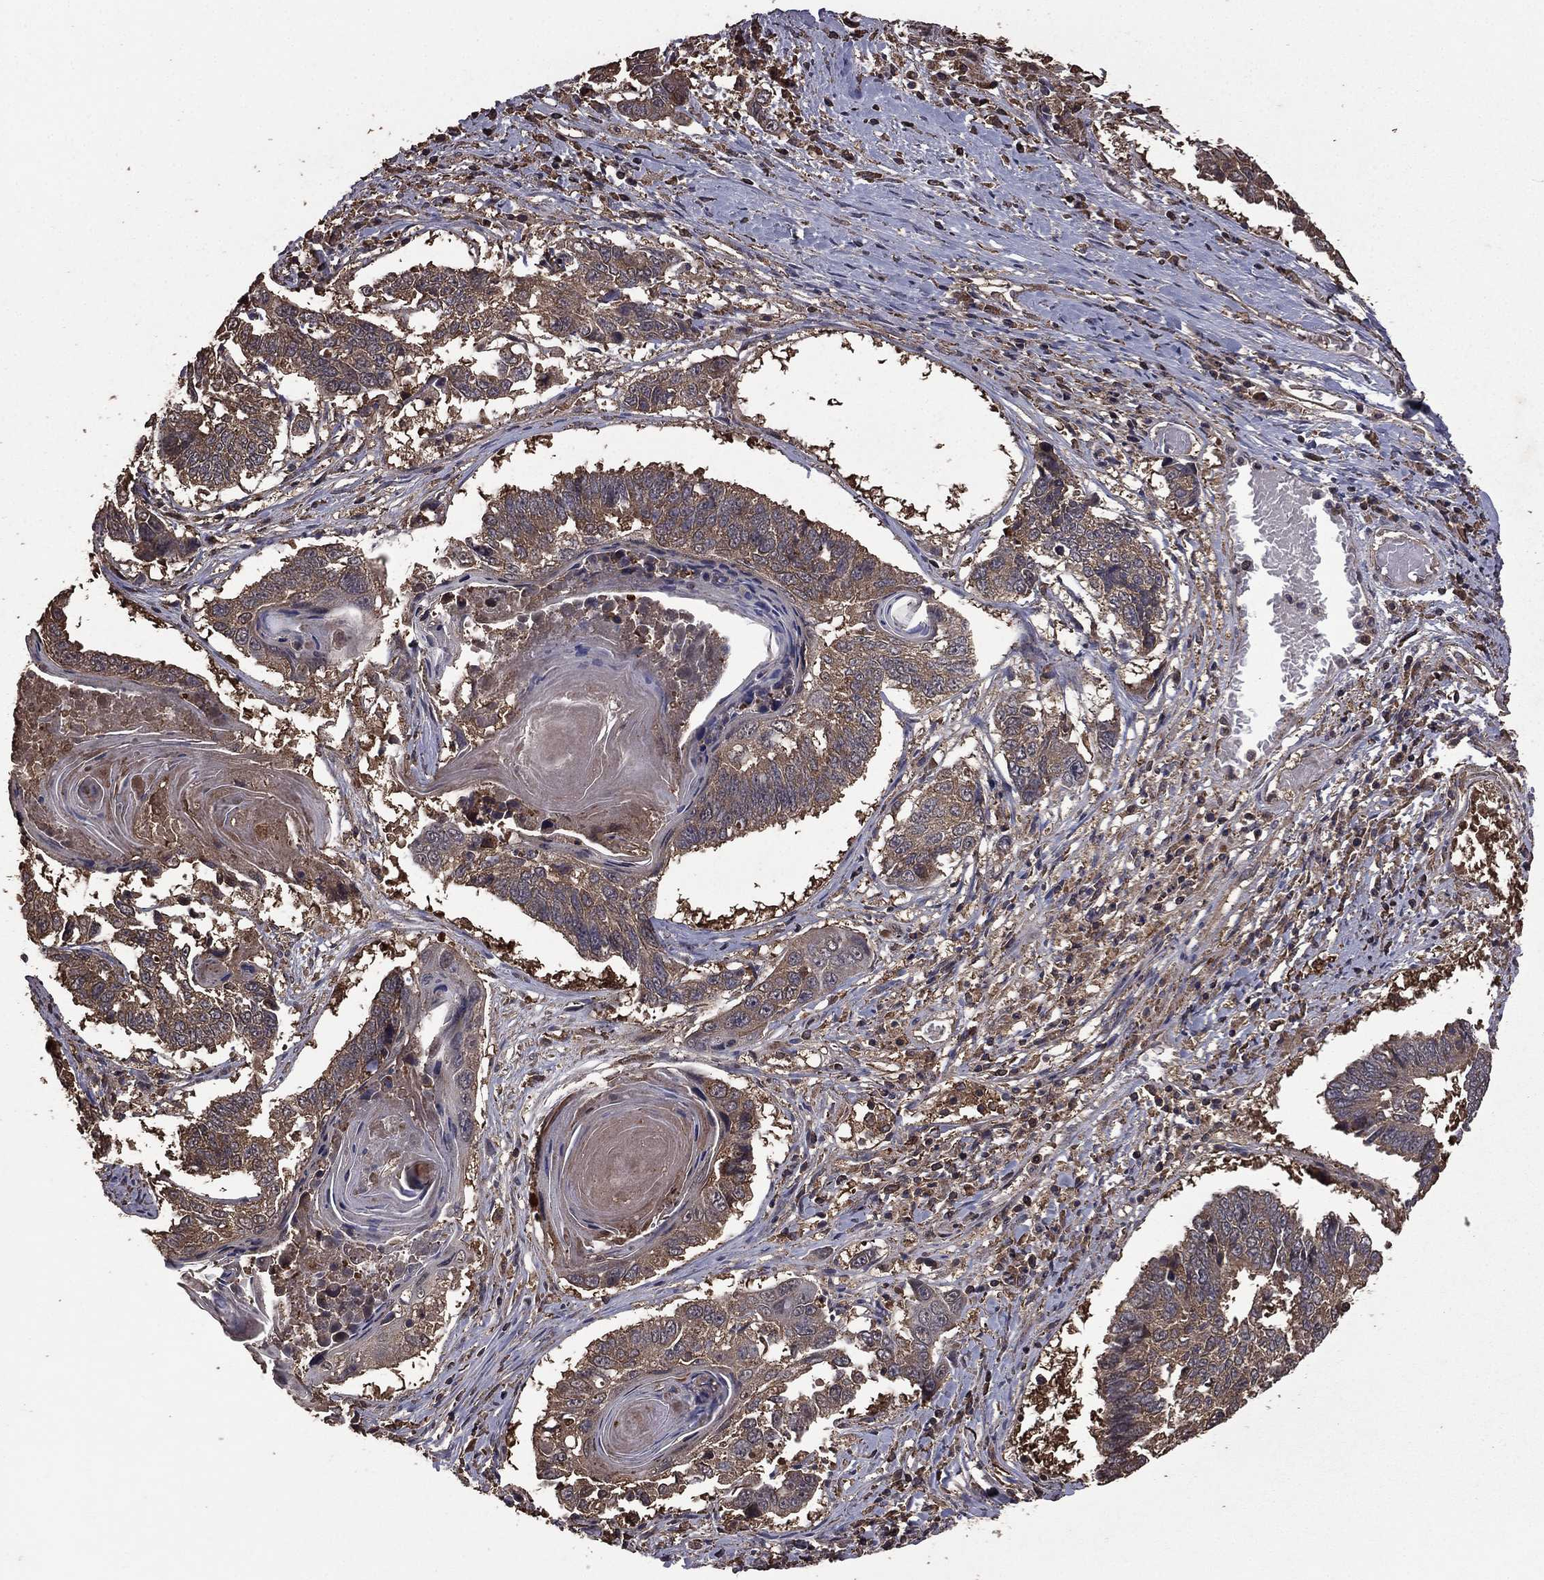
{"staining": {"intensity": "weak", "quantity": "25%-75%", "location": "cytoplasmic/membranous"}, "tissue": "lung cancer", "cell_type": "Tumor cells", "image_type": "cancer", "snomed": [{"axis": "morphology", "description": "Squamous cell carcinoma, NOS"}, {"axis": "topography", "description": "Lung"}], "caption": "Immunohistochemistry (IHC) histopathology image of human lung cancer stained for a protein (brown), which demonstrates low levels of weak cytoplasmic/membranous staining in approximately 25%-75% of tumor cells.", "gene": "BIRC6", "patient": {"sex": "male", "age": 73}}